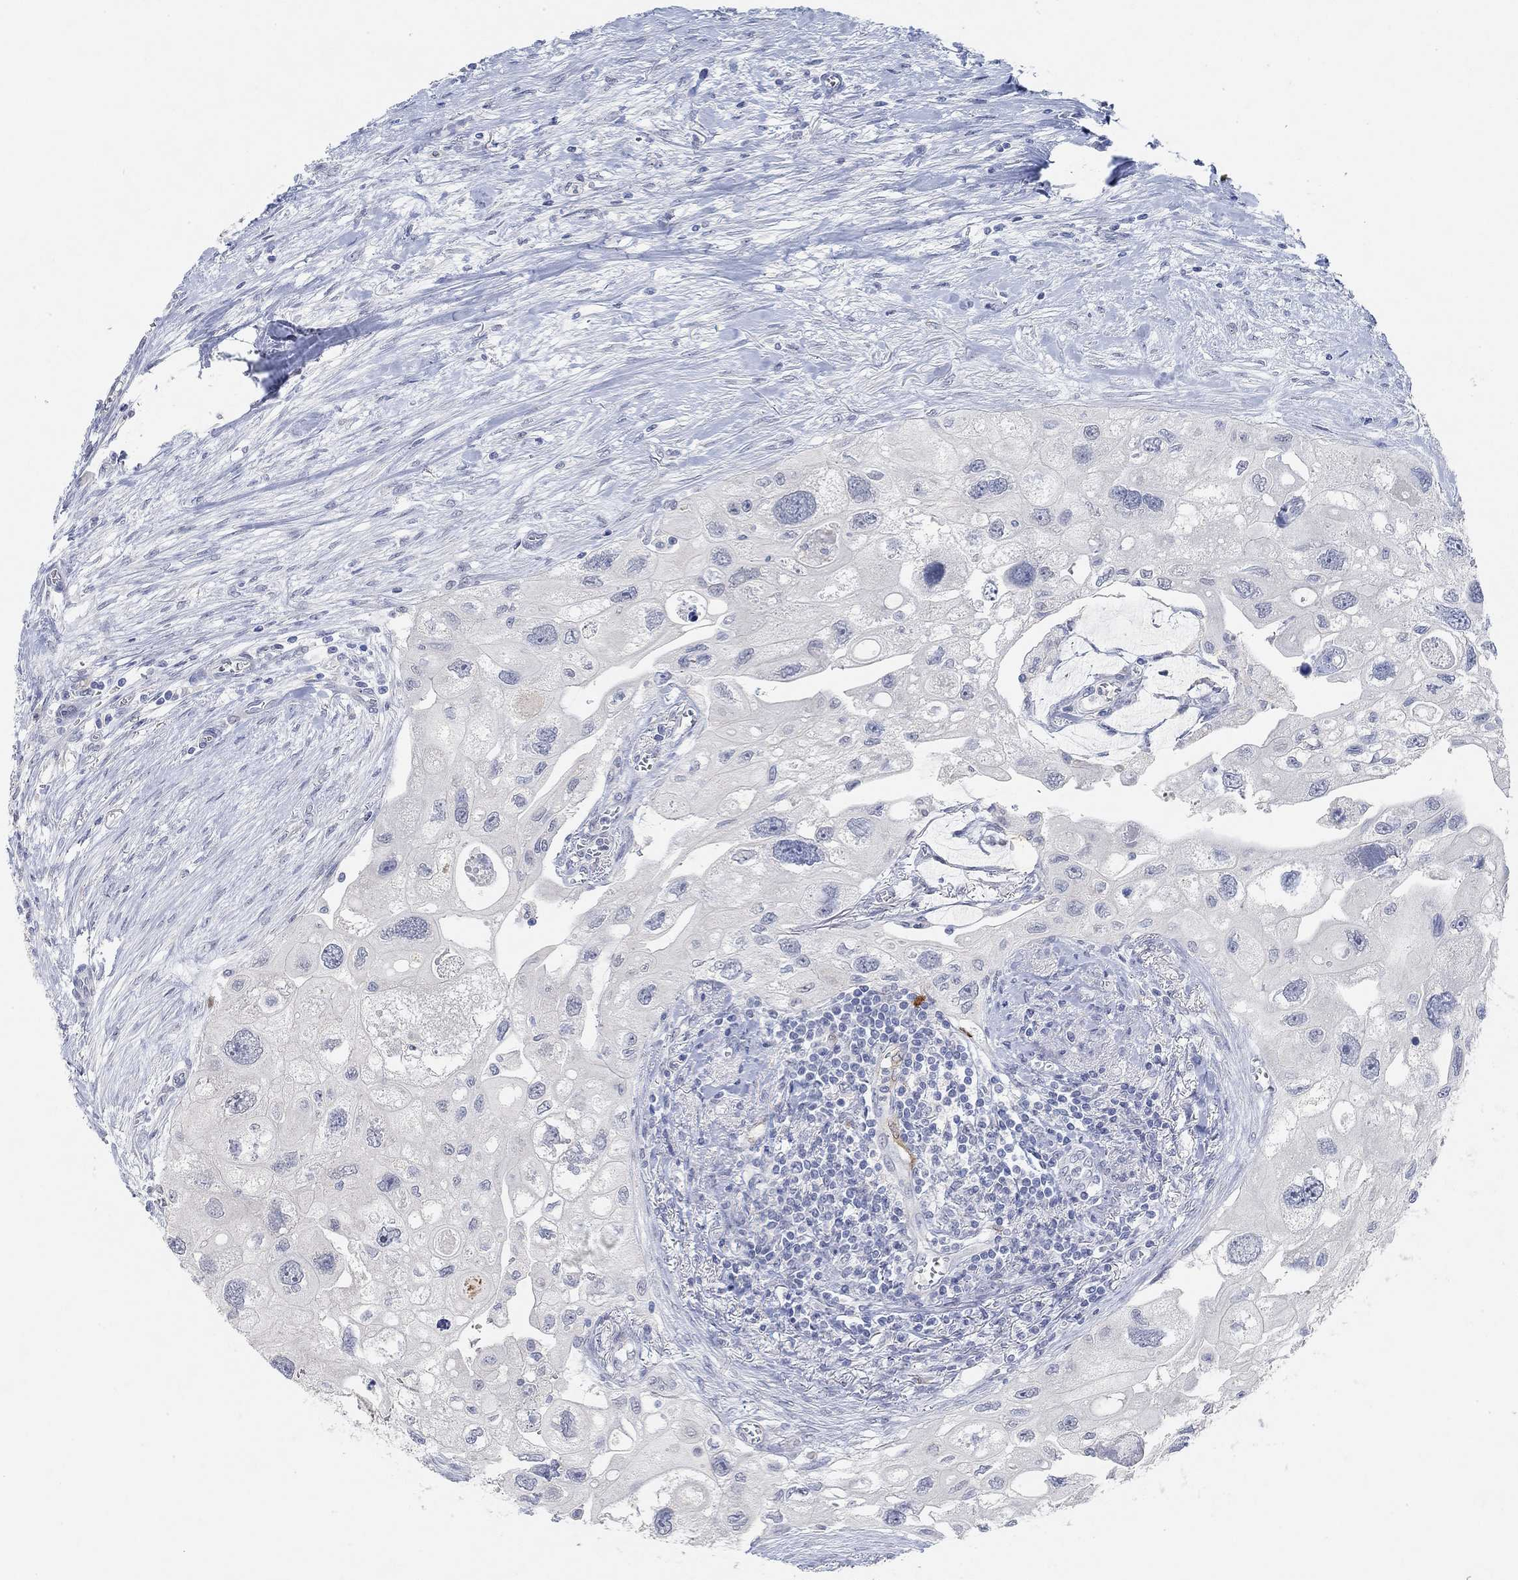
{"staining": {"intensity": "negative", "quantity": "none", "location": "none"}, "tissue": "urothelial cancer", "cell_type": "Tumor cells", "image_type": "cancer", "snomed": [{"axis": "morphology", "description": "Urothelial carcinoma, High grade"}, {"axis": "topography", "description": "Urinary bladder"}], "caption": "This is an immunohistochemistry micrograph of human high-grade urothelial carcinoma. There is no positivity in tumor cells.", "gene": "VAT1L", "patient": {"sex": "male", "age": 59}}